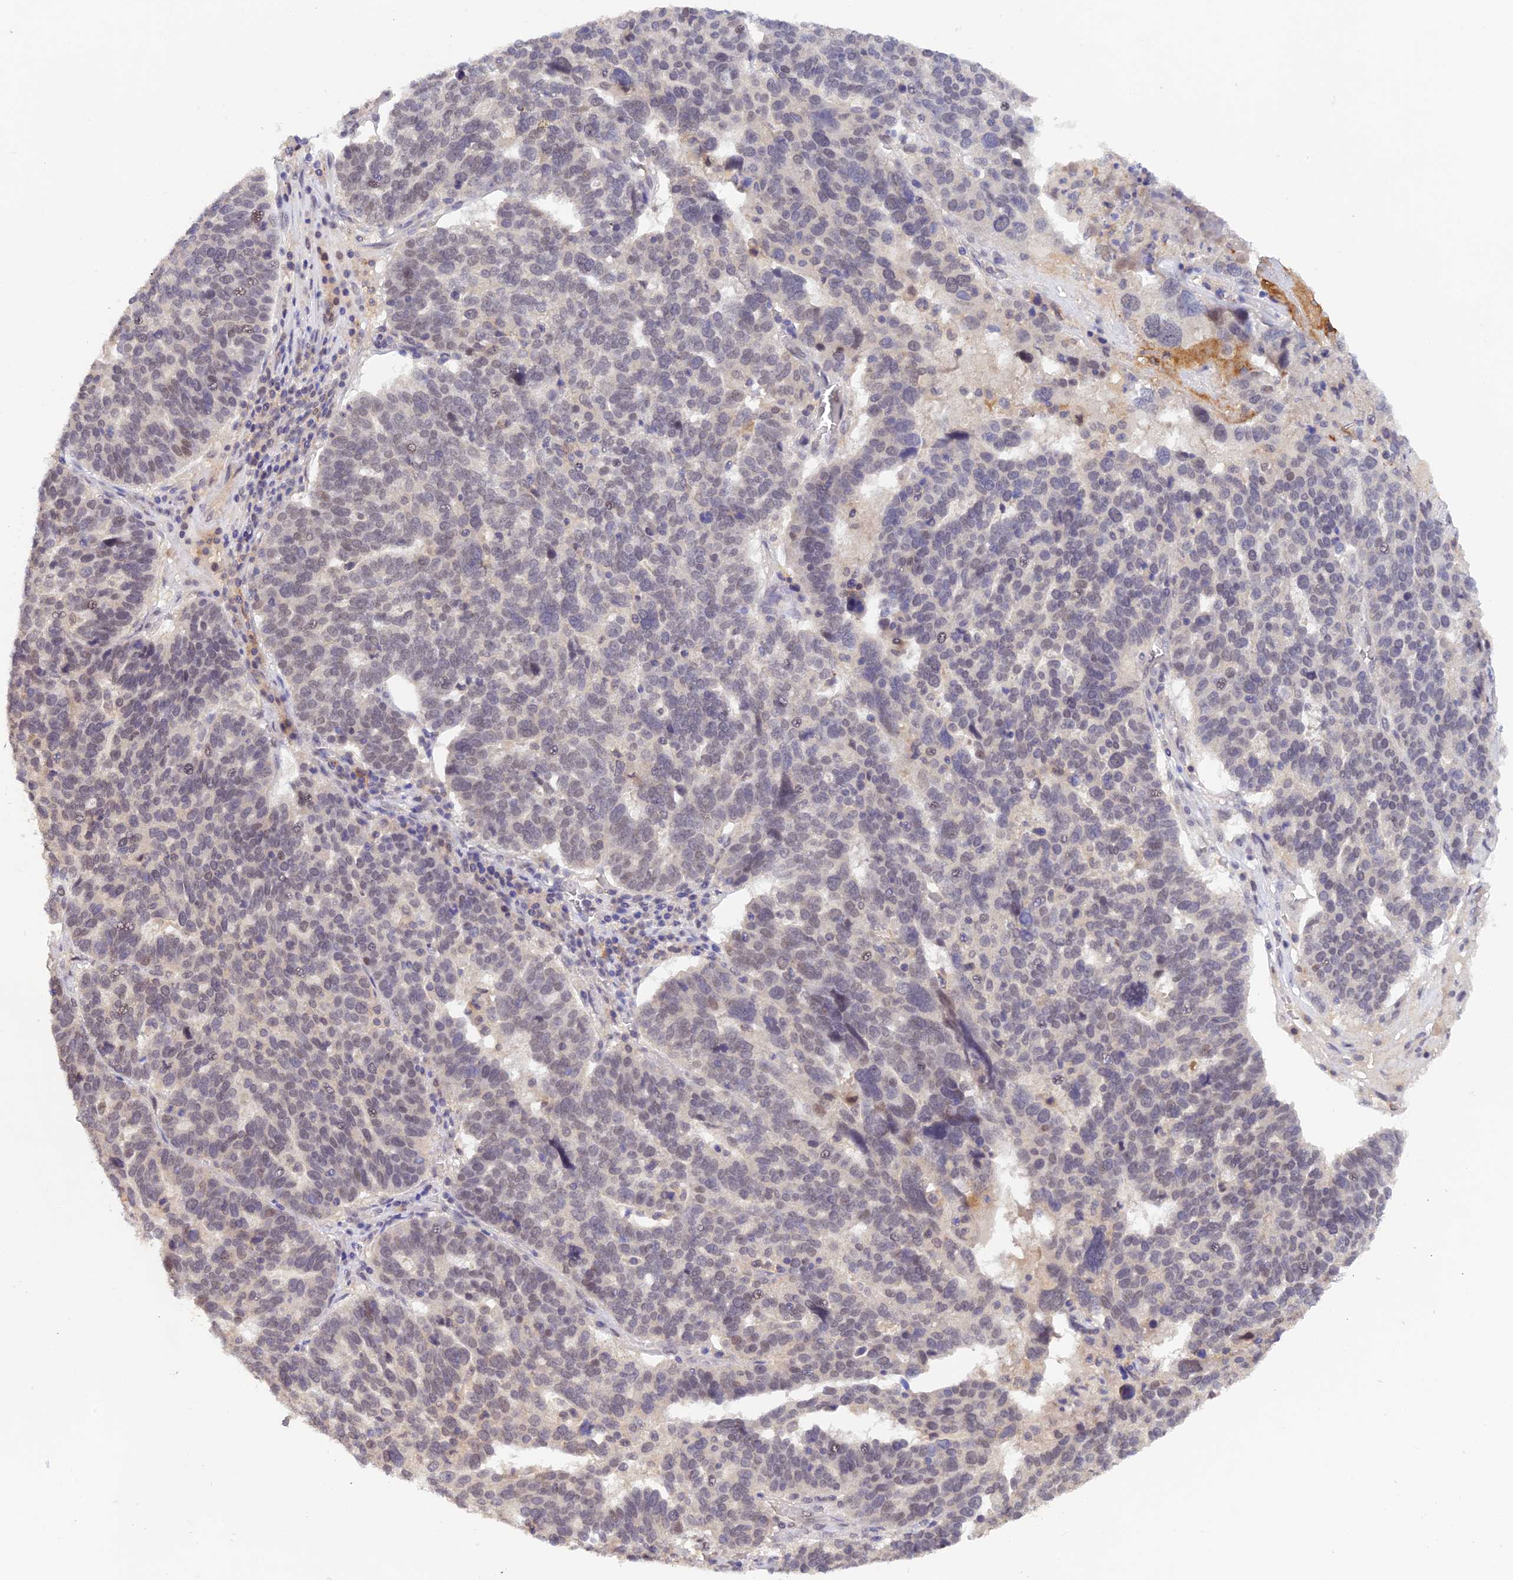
{"staining": {"intensity": "negative", "quantity": "none", "location": "none"}, "tissue": "ovarian cancer", "cell_type": "Tumor cells", "image_type": "cancer", "snomed": [{"axis": "morphology", "description": "Cystadenocarcinoma, serous, NOS"}, {"axis": "topography", "description": "Ovary"}], "caption": "IHC photomicrograph of ovarian cancer (serous cystadenocarcinoma) stained for a protein (brown), which shows no expression in tumor cells.", "gene": "ZNF436", "patient": {"sex": "female", "age": 59}}